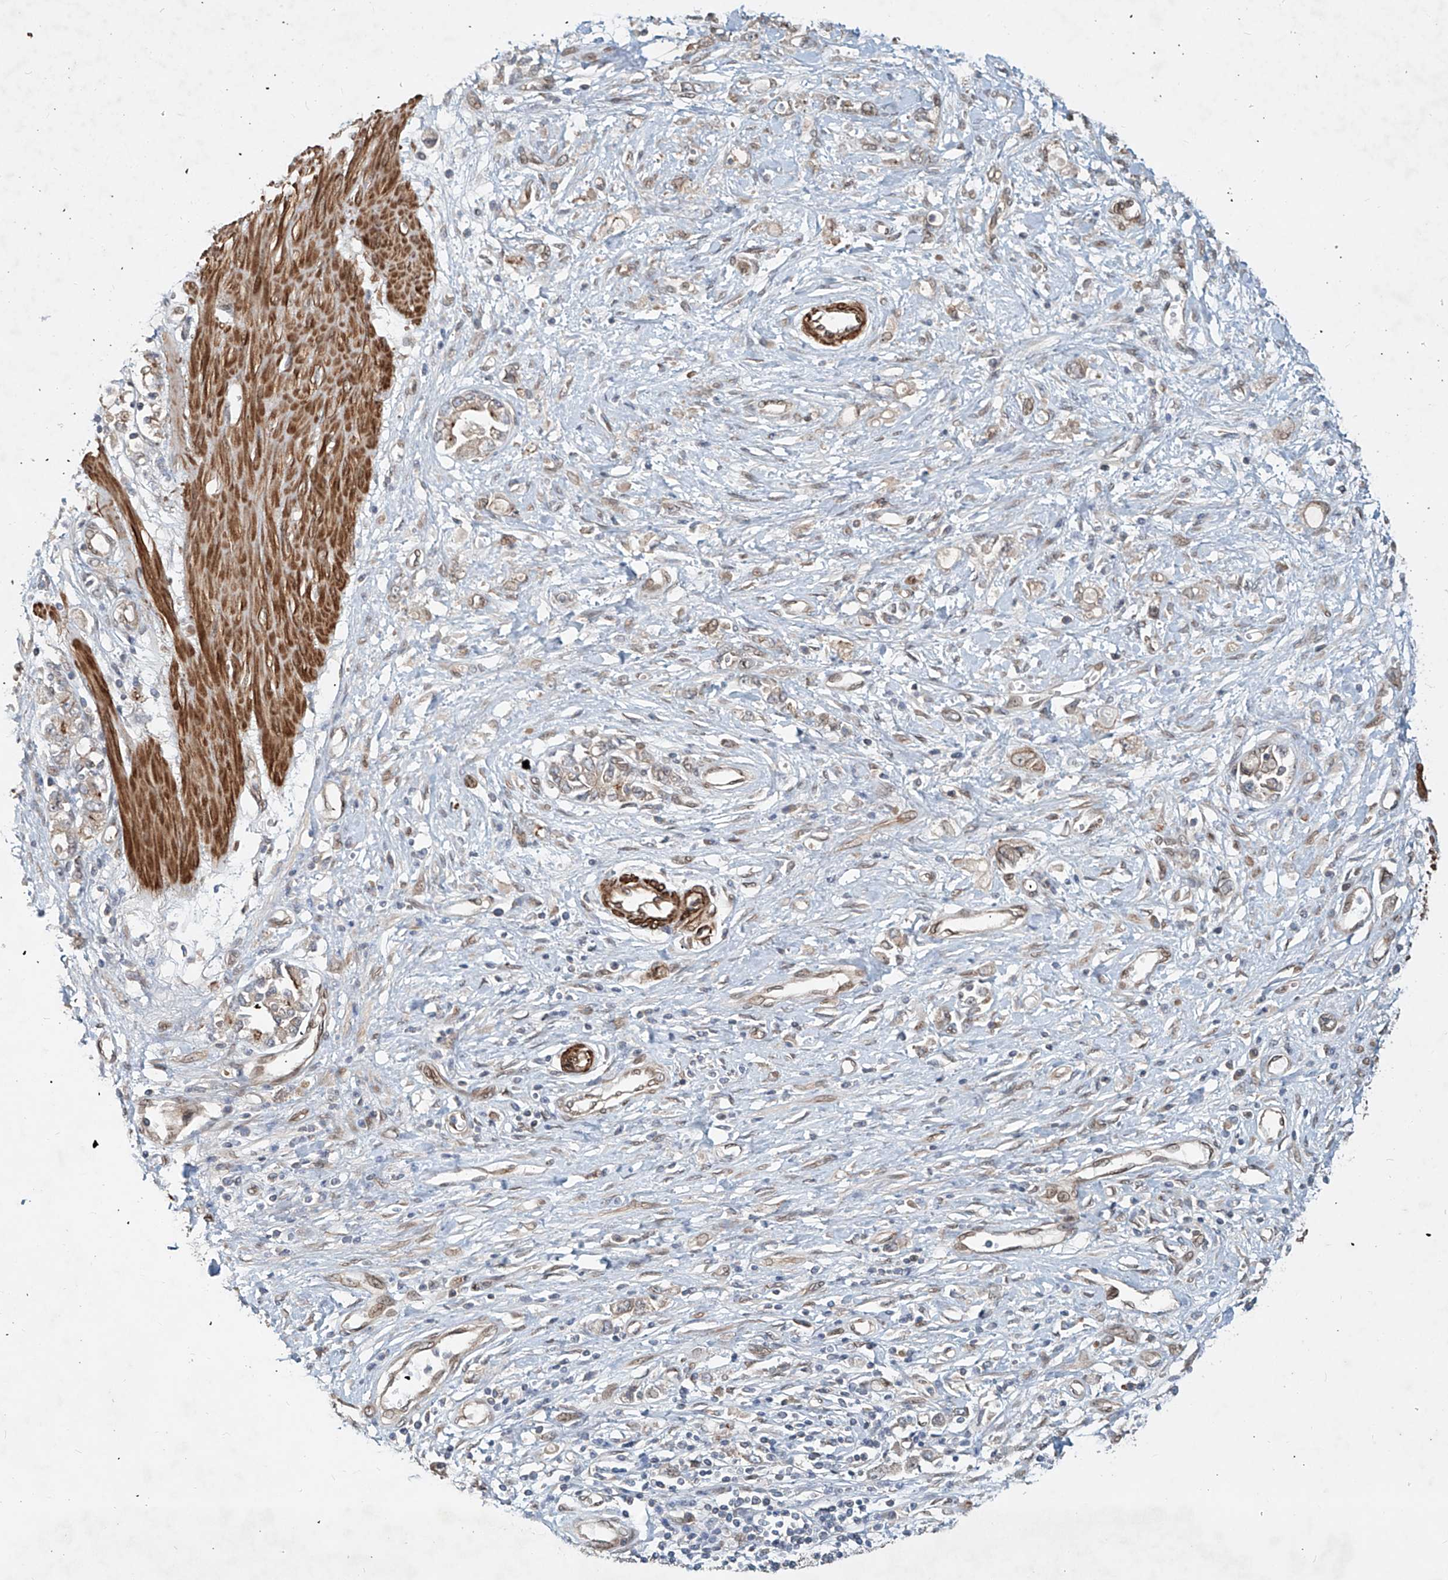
{"staining": {"intensity": "weak", "quantity": "25%-75%", "location": "cytoplasmic/membranous"}, "tissue": "stomach cancer", "cell_type": "Tumor cells", "image_type": "cancer", "snomed": [{"axis": "morphology", "description": "Adenocarcinoma, NOS"}, {"axis": "topography", "description": "Stomach"}], "caption": "Immunohistochemistry (DAB) staining of human stomach adenocarcinoma demonstrates weak cytoplasmic/membranous protein positivity in about 25%-75% of tumor cells.", "gene": "SASH1", "patient": {"sex": "female", "age": 76}}